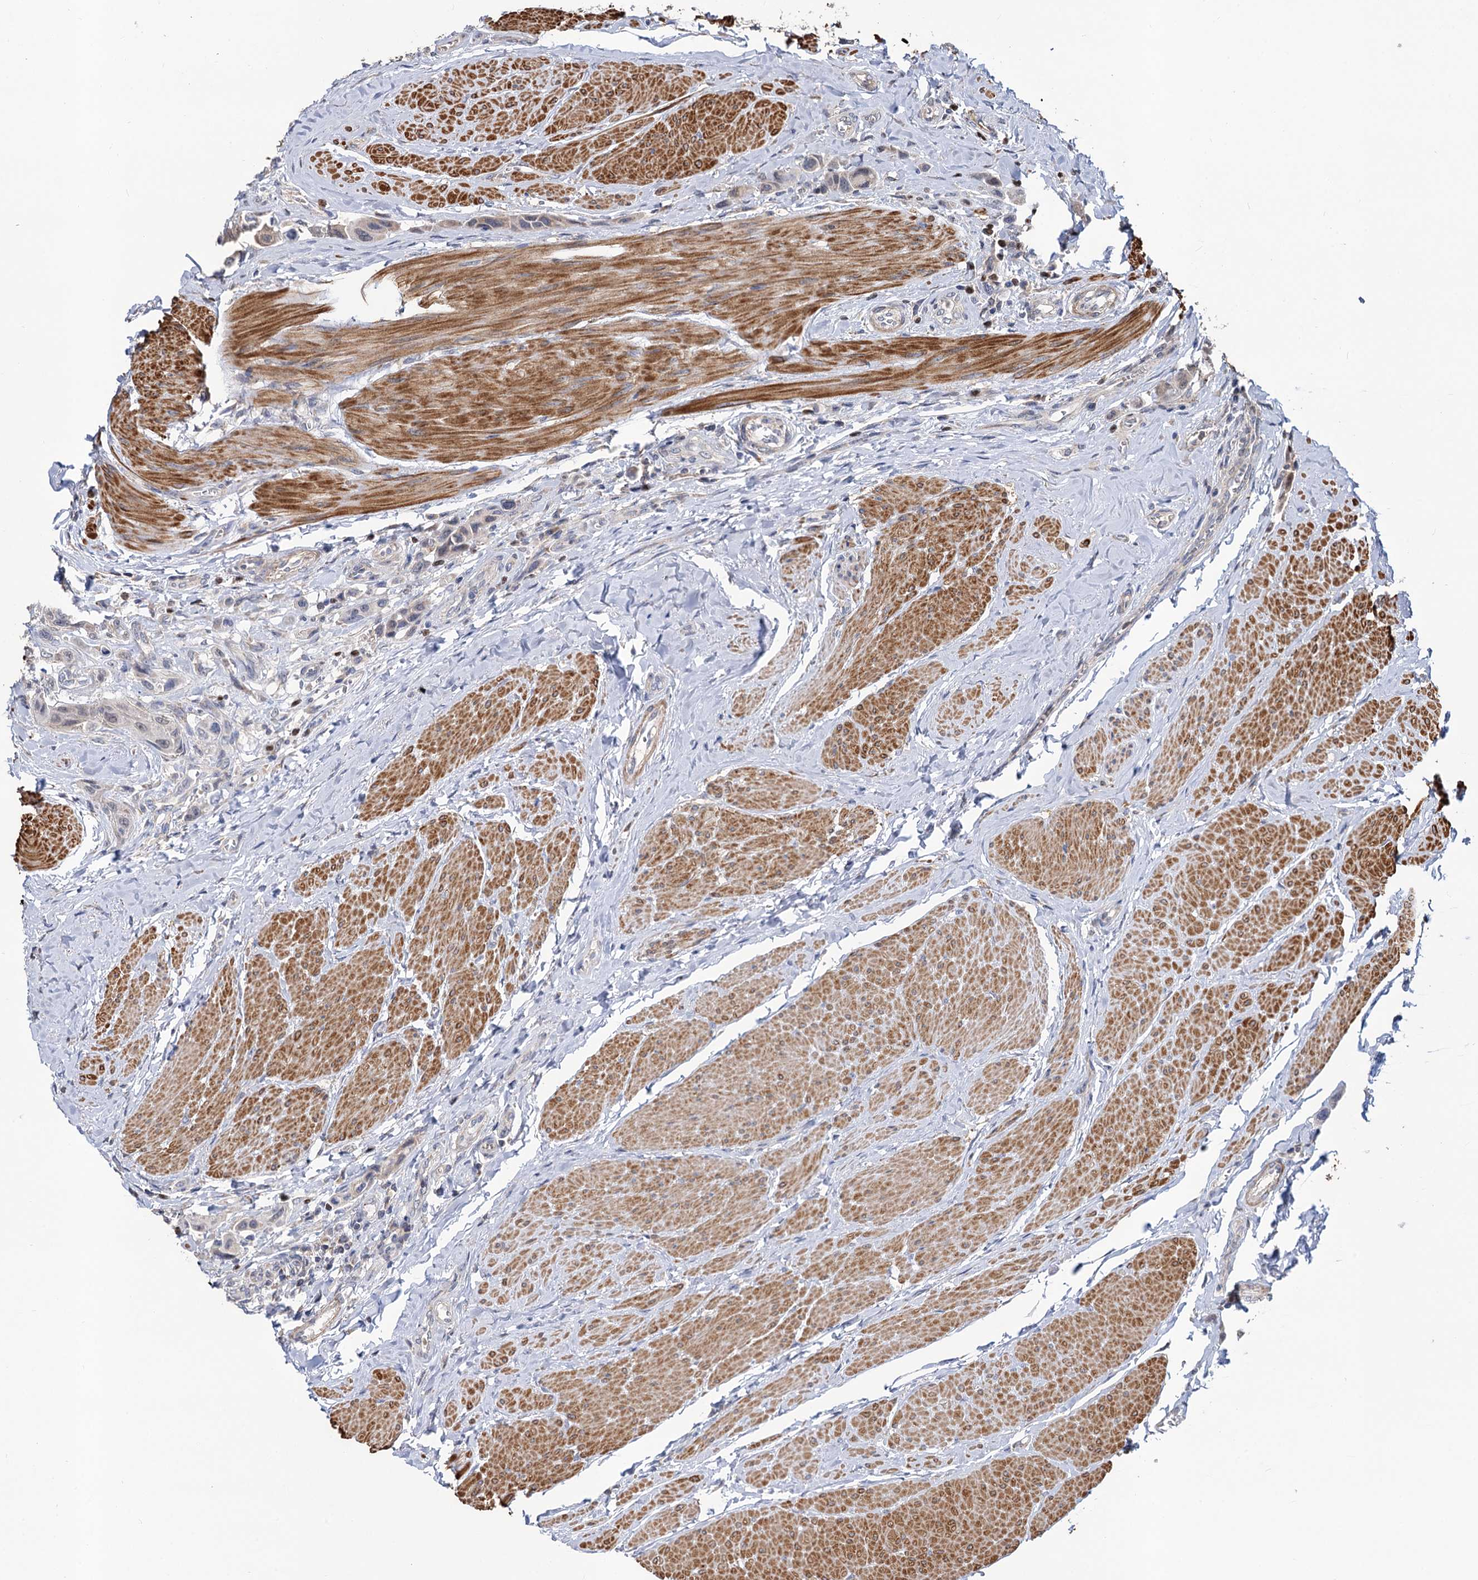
{"staining": {"intensity": "negative", "quantity": "none", "location": "none"}, "tissue": "urothelial cancer", "cell_type": "Tumor cells", "image_type": "cancer", "snomed": [{"axis": "morphology", "description": "Urothelial carcinoma, High grade"}, {"axis": "topography", "description": "Urinary bladder"}], "caption": "Protein analysis of urothelial cancer reveals no significant staining in tumor cells. The staining was performed using DAB (3,3'-diaminobenzidine) to visualize the protein expression in brown, while the nuclei were stained in blue with hematoxylin (Magnification: 20x).", "gene": "ALKBH7", "patient": {"sex": "male", "age": 50}}